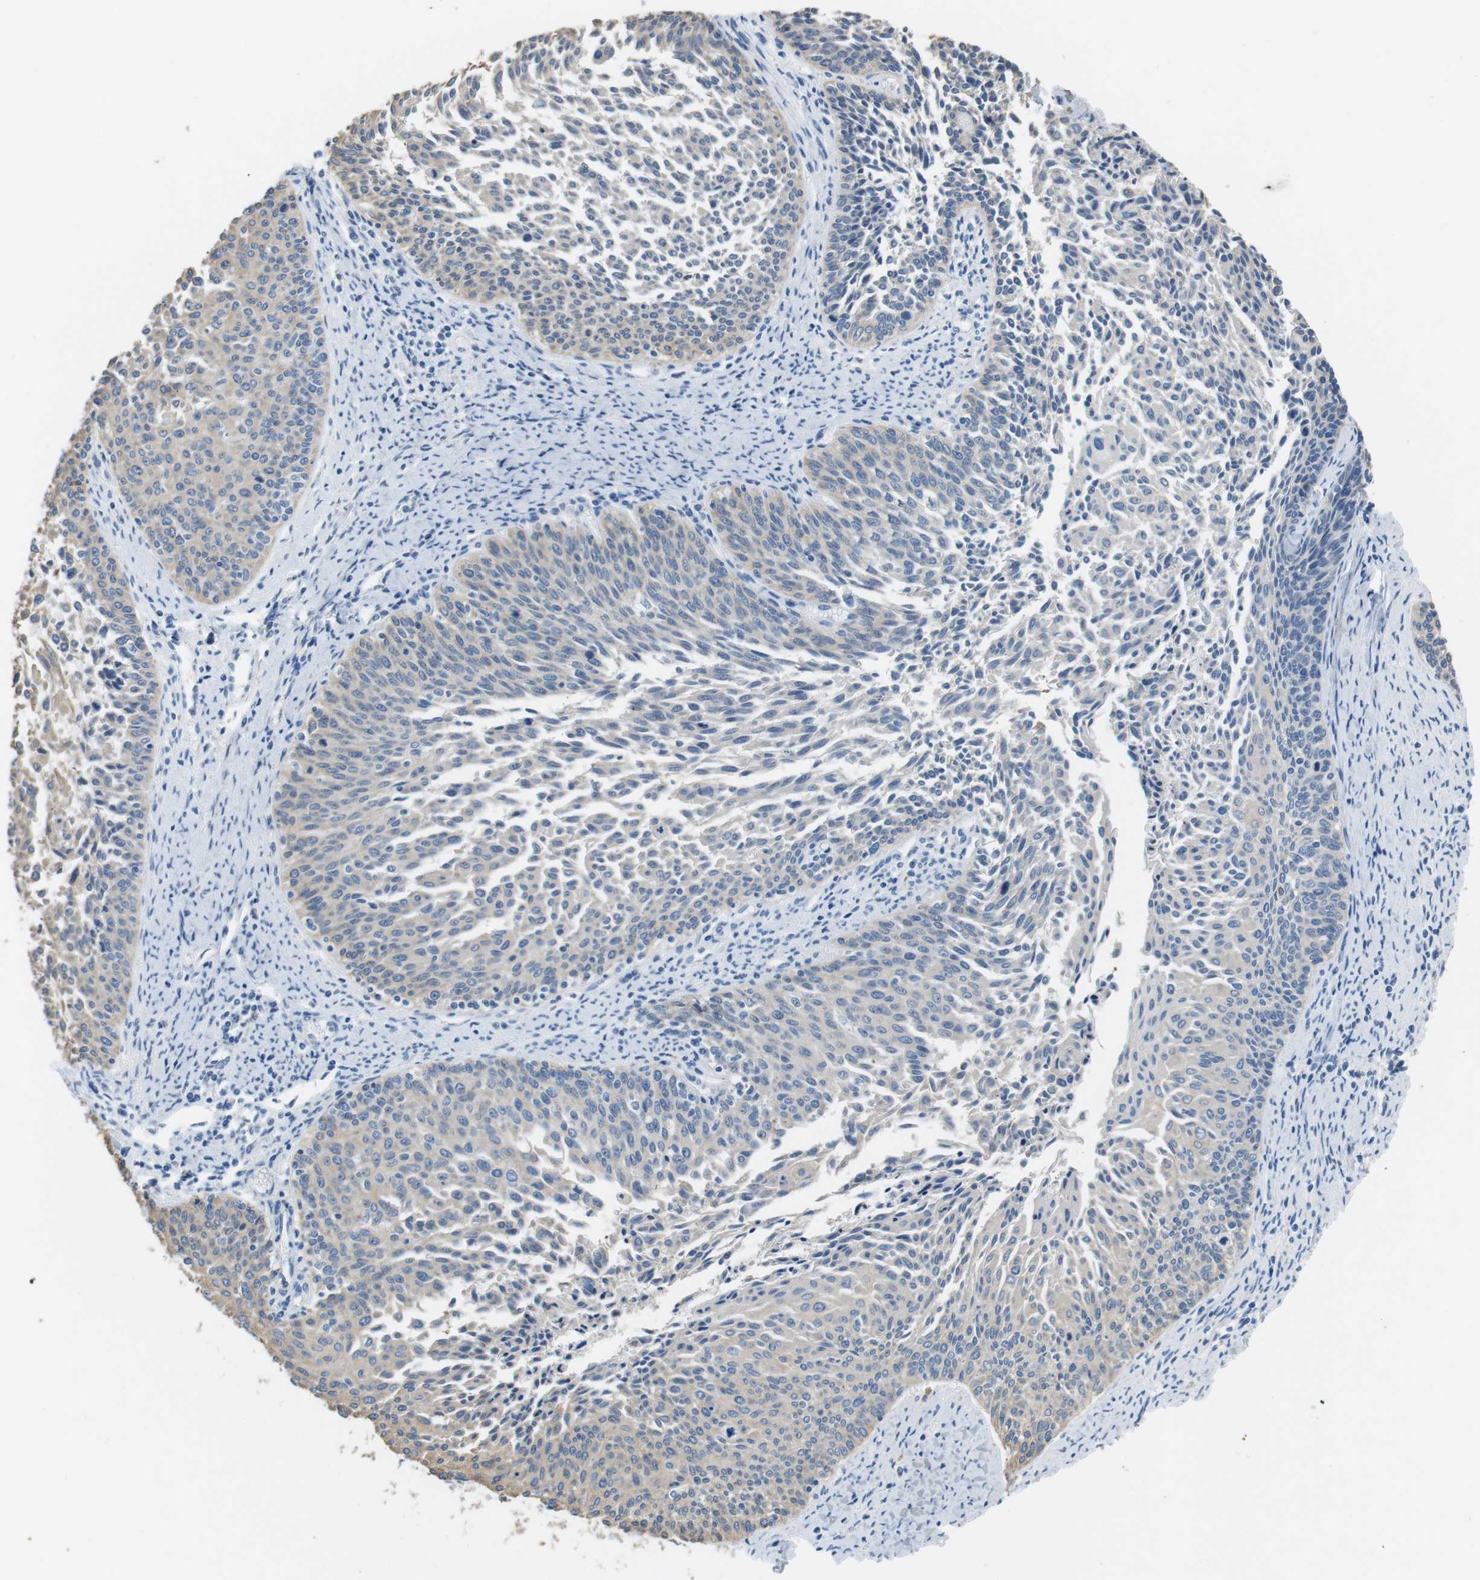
{"staining": {"intensity": "weak", "quantity": "25%-75%", "location": "cytoplasmic/membranous"}, "tissue": "cervical cancer", "cell_type": "Tumor cells", "image_type": "cancer", "snomed": [{"axis": "morphology", "description": "Squamous cell carcinoma, NOS"}, {"axis": "topography", "description": "Cervix"}], "caption": "Cervical cancer (squamous cell carcinoma) was stained to show a protein in brown. There is low levels of weak cytoplasmic/membranous staining in about 25%-75% of tumor cells.", "gene": "CD300E", "patient": {"sex": "female", "age": 55}}